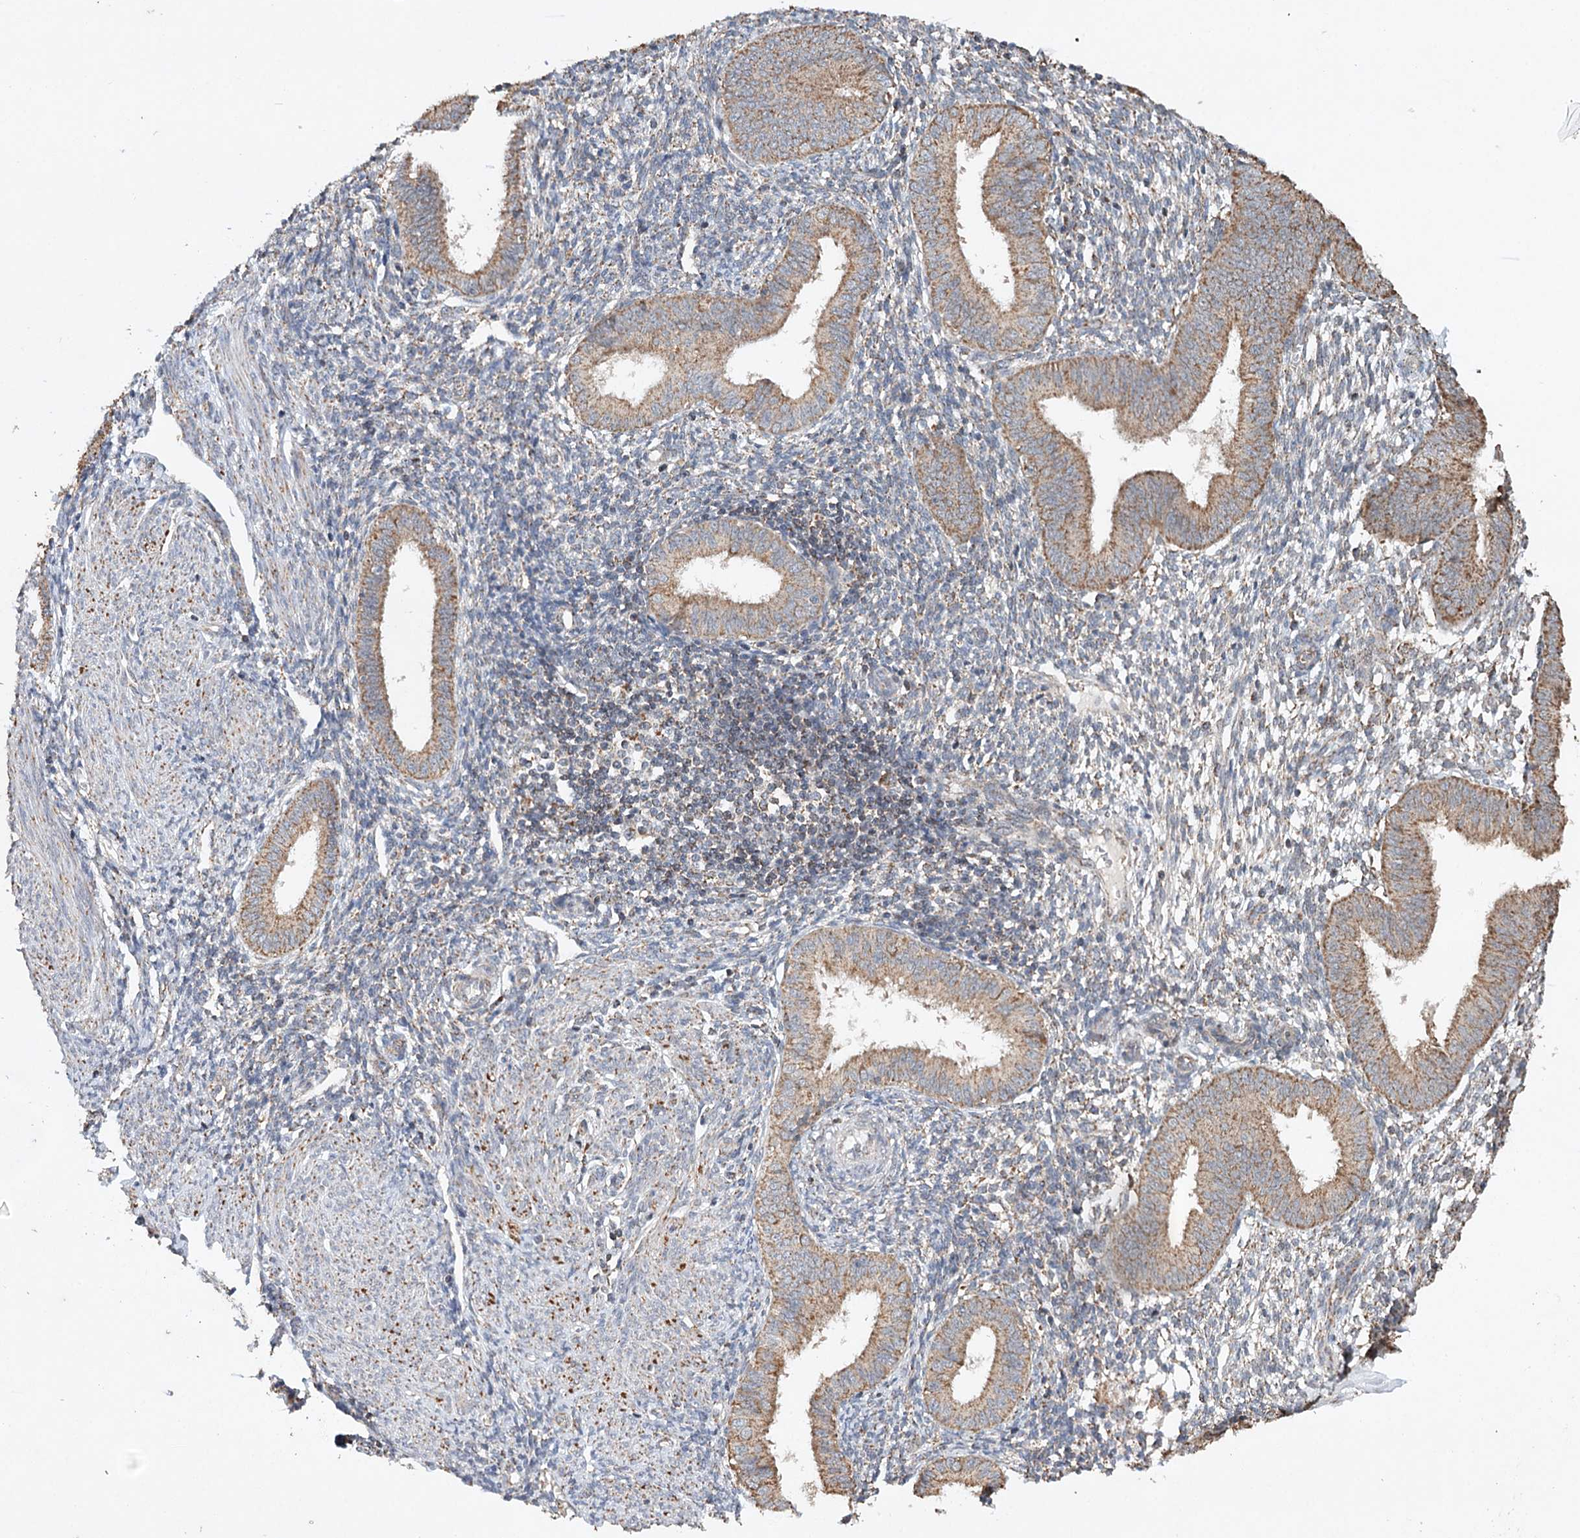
{"staining": {"intensity": "negative", "quantity": "none", "location": "none"}, "tissue": "endometrium", "cell_type": "Cells in endometrial stroma", "image_type": "normal", "snomed": [{"axis": "morphology", "description": "Normal tissue, NOS"}, {"axis": "topography", "description": "Uterus"}, {"axis": "topography", "description": "Endometrium"}], "caption": "A histopathology image of endometrium stained for a protein exhibits no brown staining in cells in endometrial stroma. The staining is performed using DAB (3,3'-diaminobenzidine) brown chromogen with nuclei counter-stained in using hematoxylin.", "gene": "PIK3CB", "patient": {"sex": "female", "age": 48}}